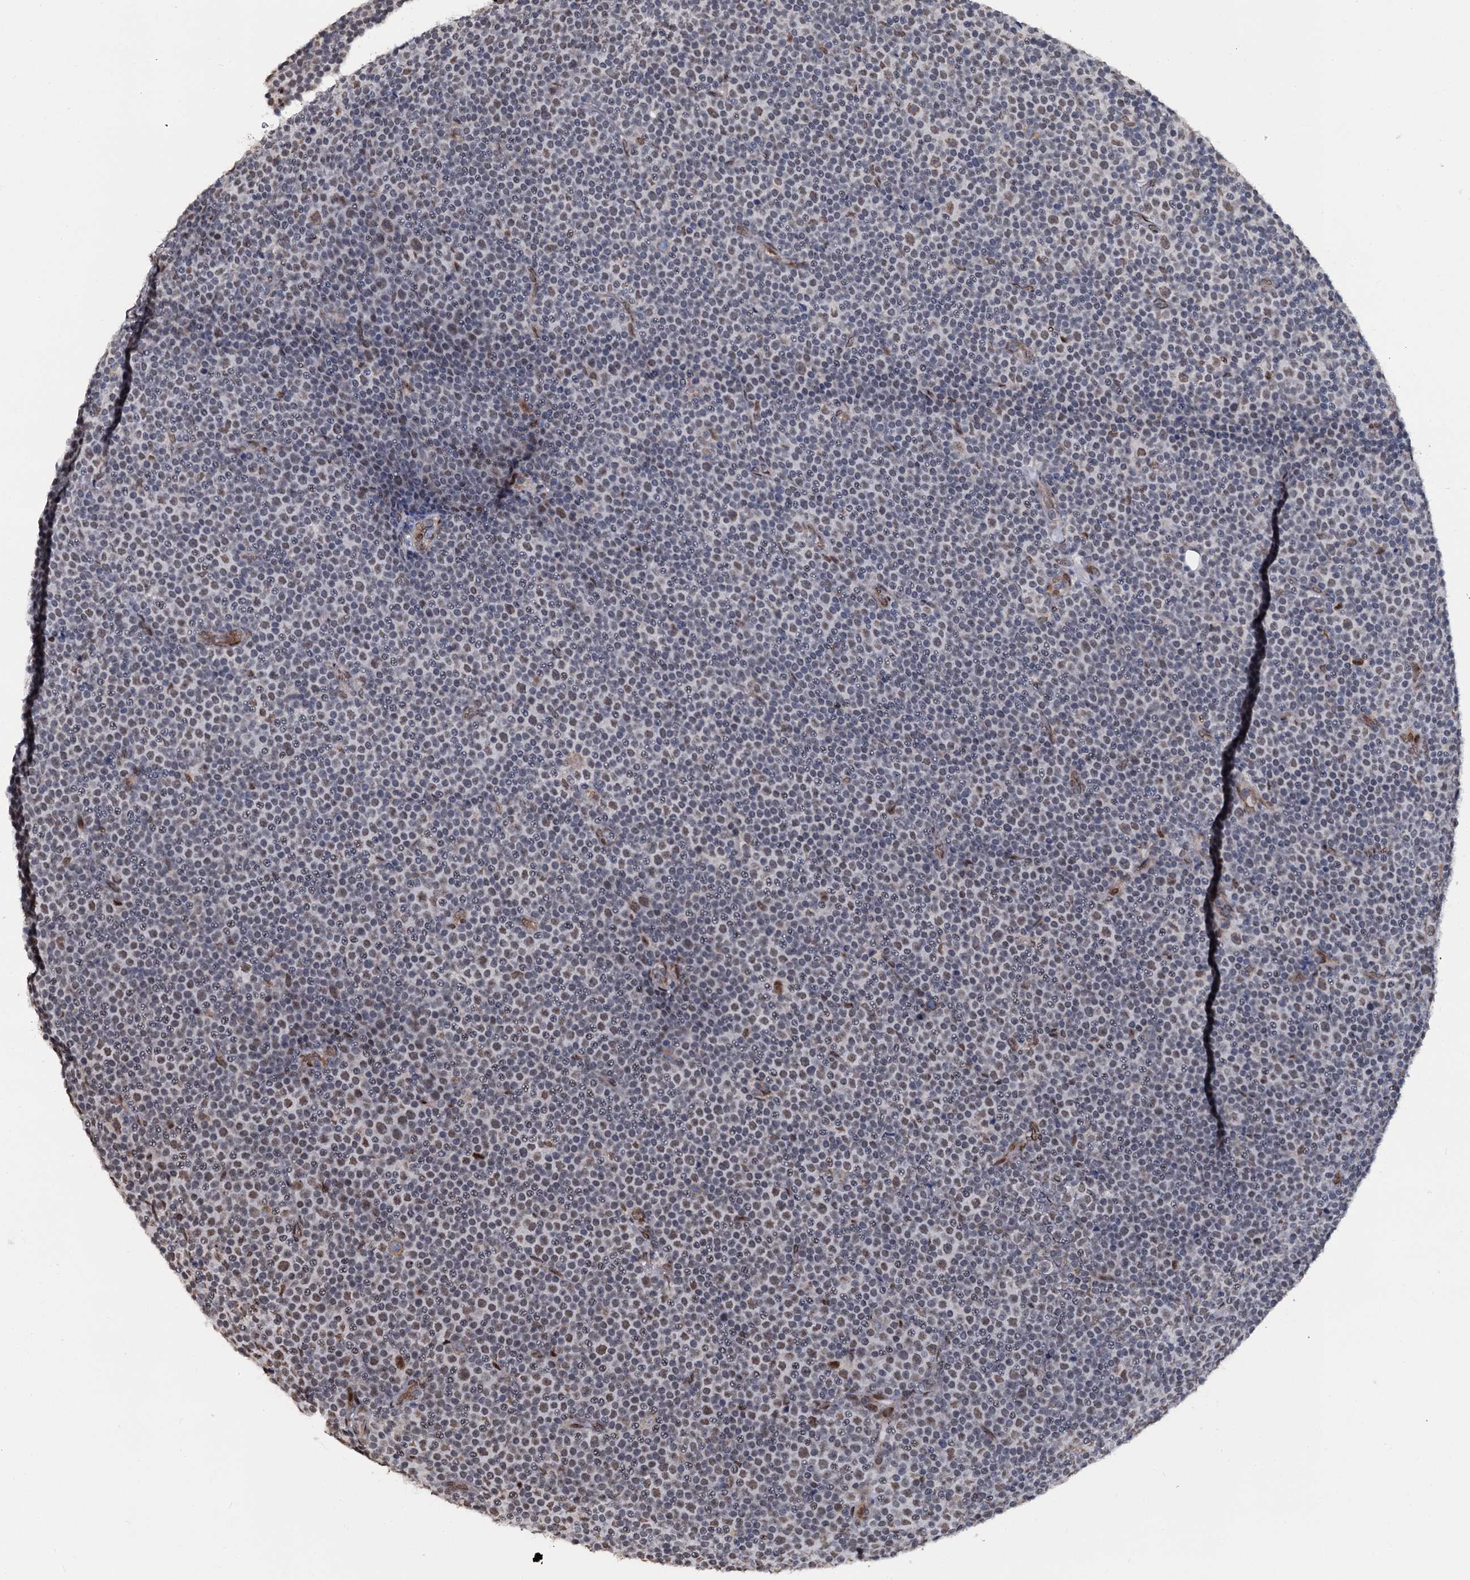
{"staining": {"intensity": "moderate", "quantity": "<25%", "location": "nuclear"}, "tissue": "lymphoma", "cell_type": "Tumor cells", "image_type": "cancer", "snomed": [{"axis": "morphology", "description": "Malignant lymphoma, non-Hodgkin's type, Low grade"}, {"axis": "topography", "description": "Lymph node"}], "caption": "Lymphoma stained with immunohistochemistry demonstrates moderate nuclear positivity in approximately <25% of tumor cells. (Brightfield microscopy of DAB IHC at high magnification).", "gene": "SH2D4B", "patient": {"sex": "female", "age": 67}}